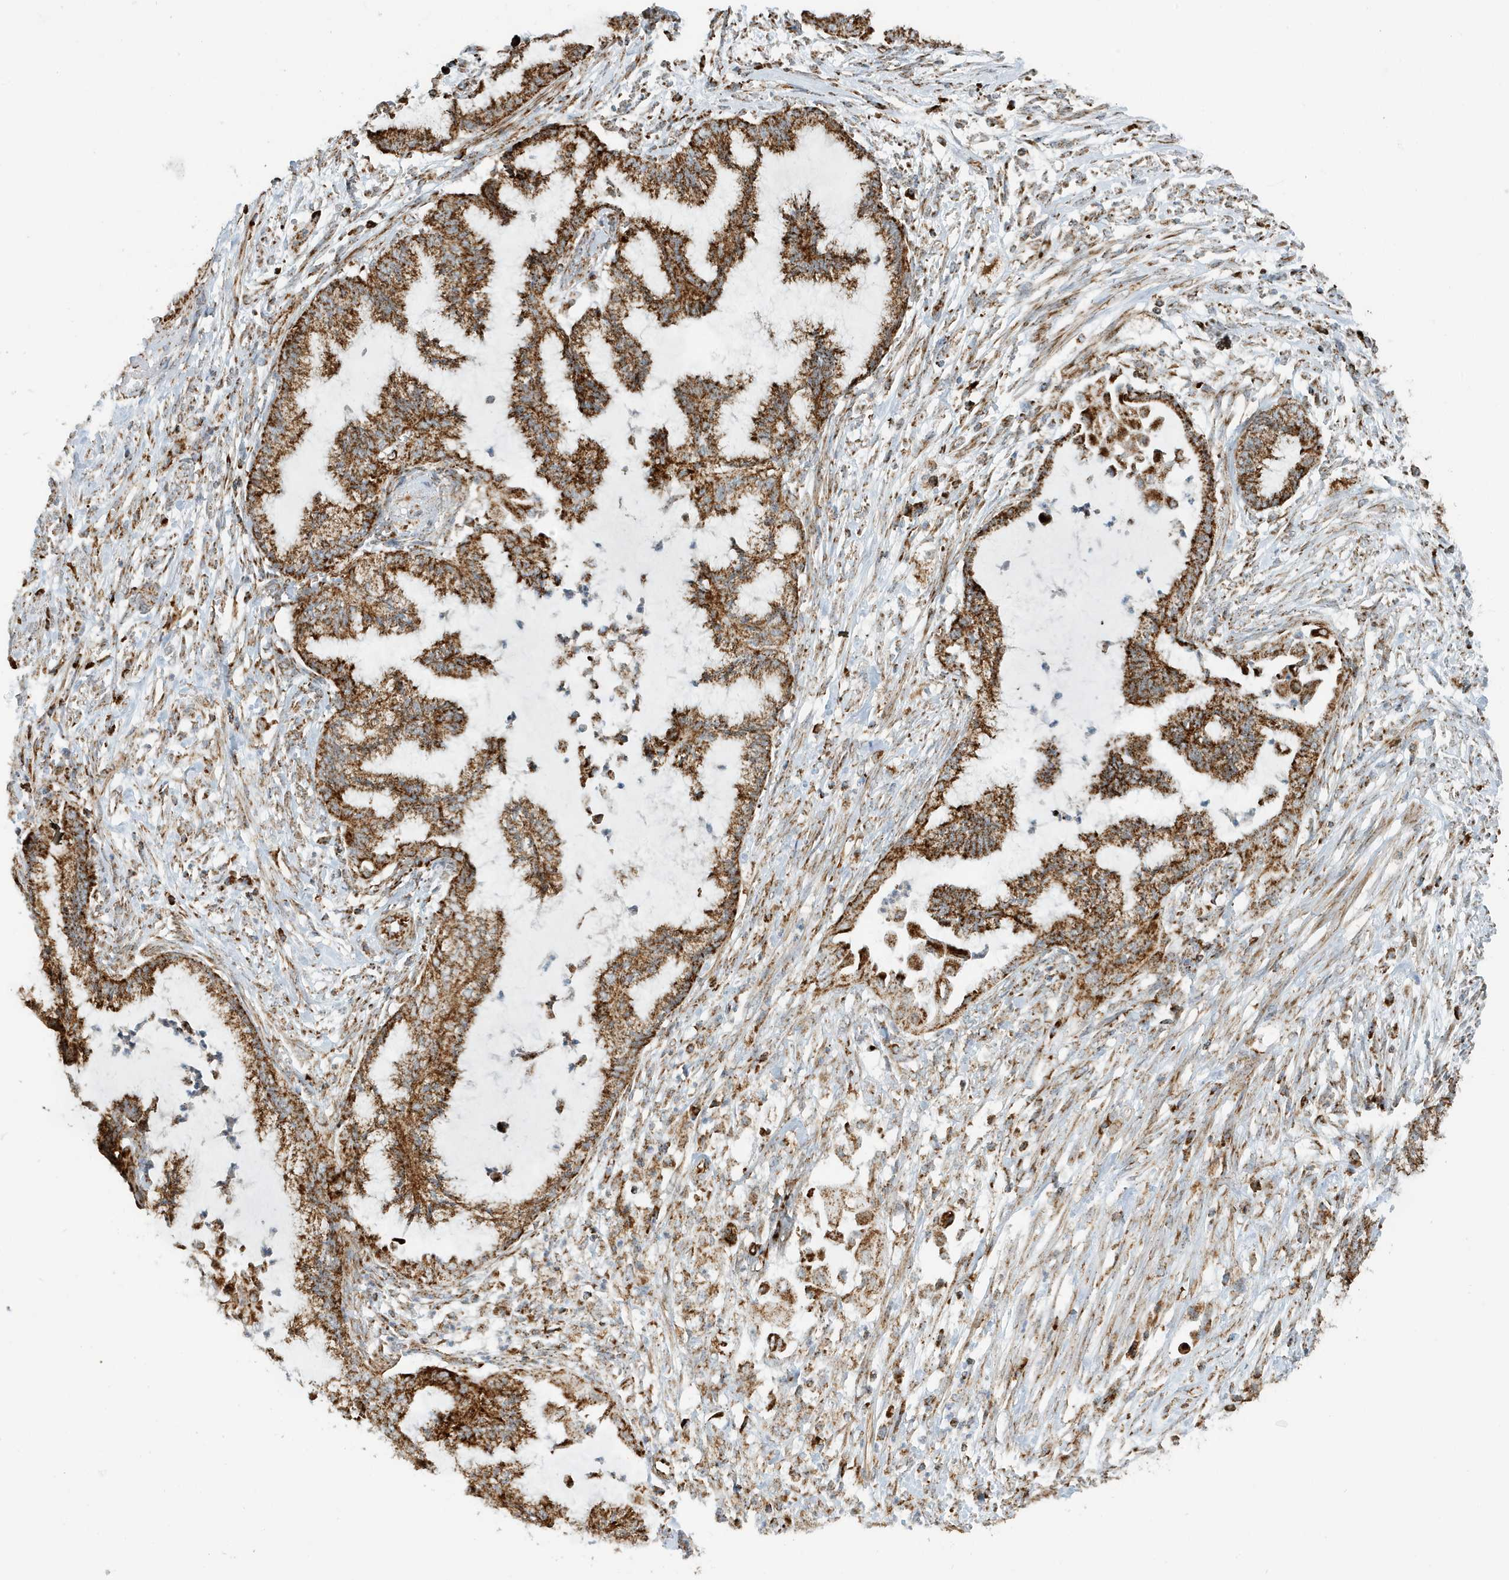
{"staining": {"intensity": "strong", "quantity": ">75%", "location": "cytoplasmic/membranous"}, "tissue": "endometrial cancer", "cell_type": "Tumor cells", "image_type": "cancer", "snomed": [{"axis": "morphology", "description": "Adenocarcinoma, NOS"}, {"axis": "topography", "description": "Endometrium"}], "caption": "Tumor cells display high levels of strong cytoplasmic/membranous expression in about >75% of cells in human endometrial adenocarcinoma. (DAB IHC with brightfield microscopy, high magnification).", "gene": "MAN1A1", "patient": {"sex": "female", "age": 86}}